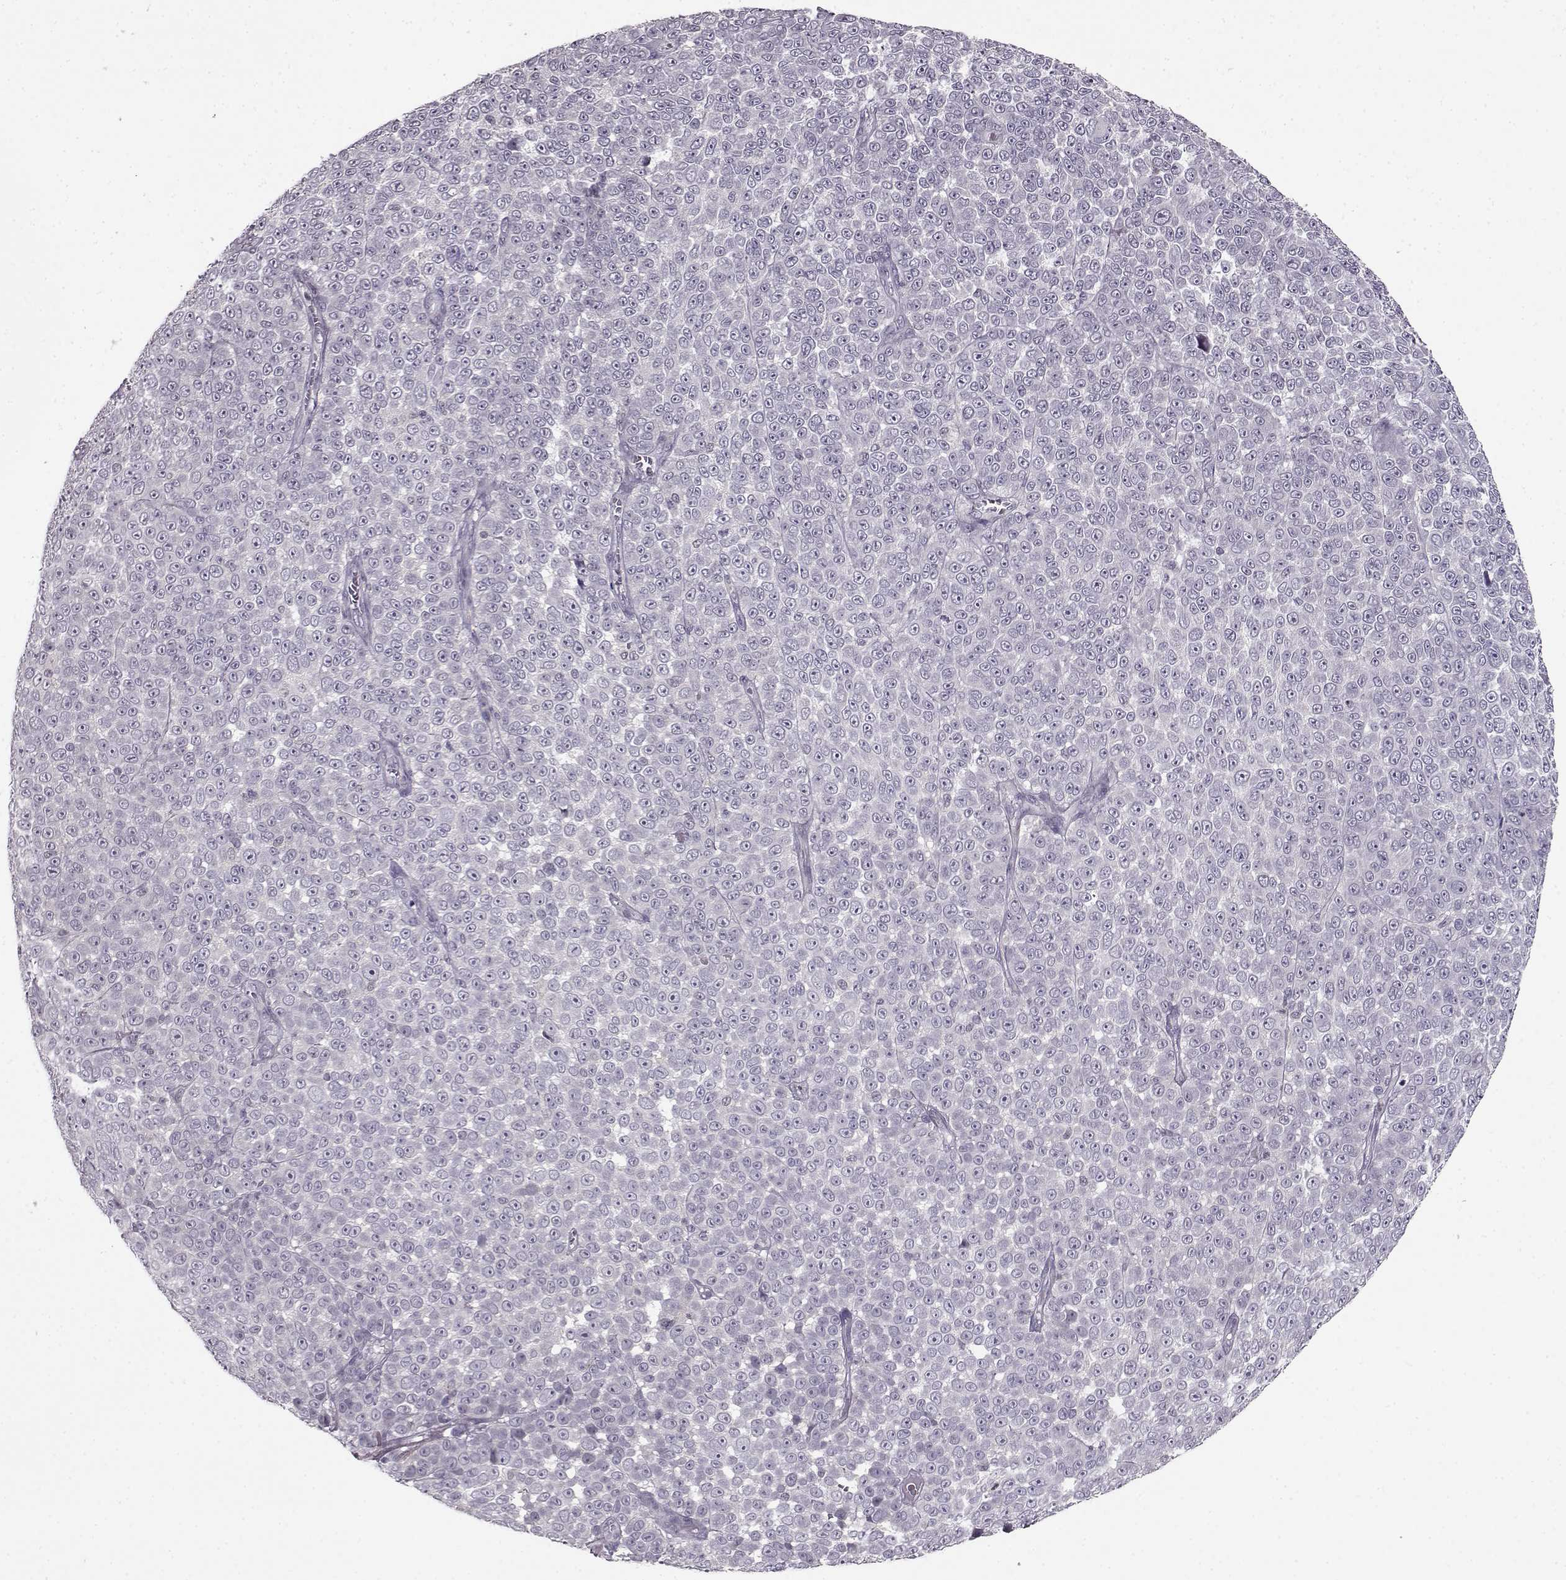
{"staining": {"intensity": "negative", "quantity": "none", "location": "none"}, "tissue": "melanoma", "cell_type": "Tumor cells", "image_type": "cancer", "snomed": [{"axis": "morphology", "description": "Malignant melanoma, NOS"}, {"axis": "topography", "description": "Skin"}], "caption": "Human melanoma stained for a protein using immunohistochemistry exhibits no staining in tumor cells.", "gene": "RP1L1", "patient": {"sex": "female", "age": 95}}